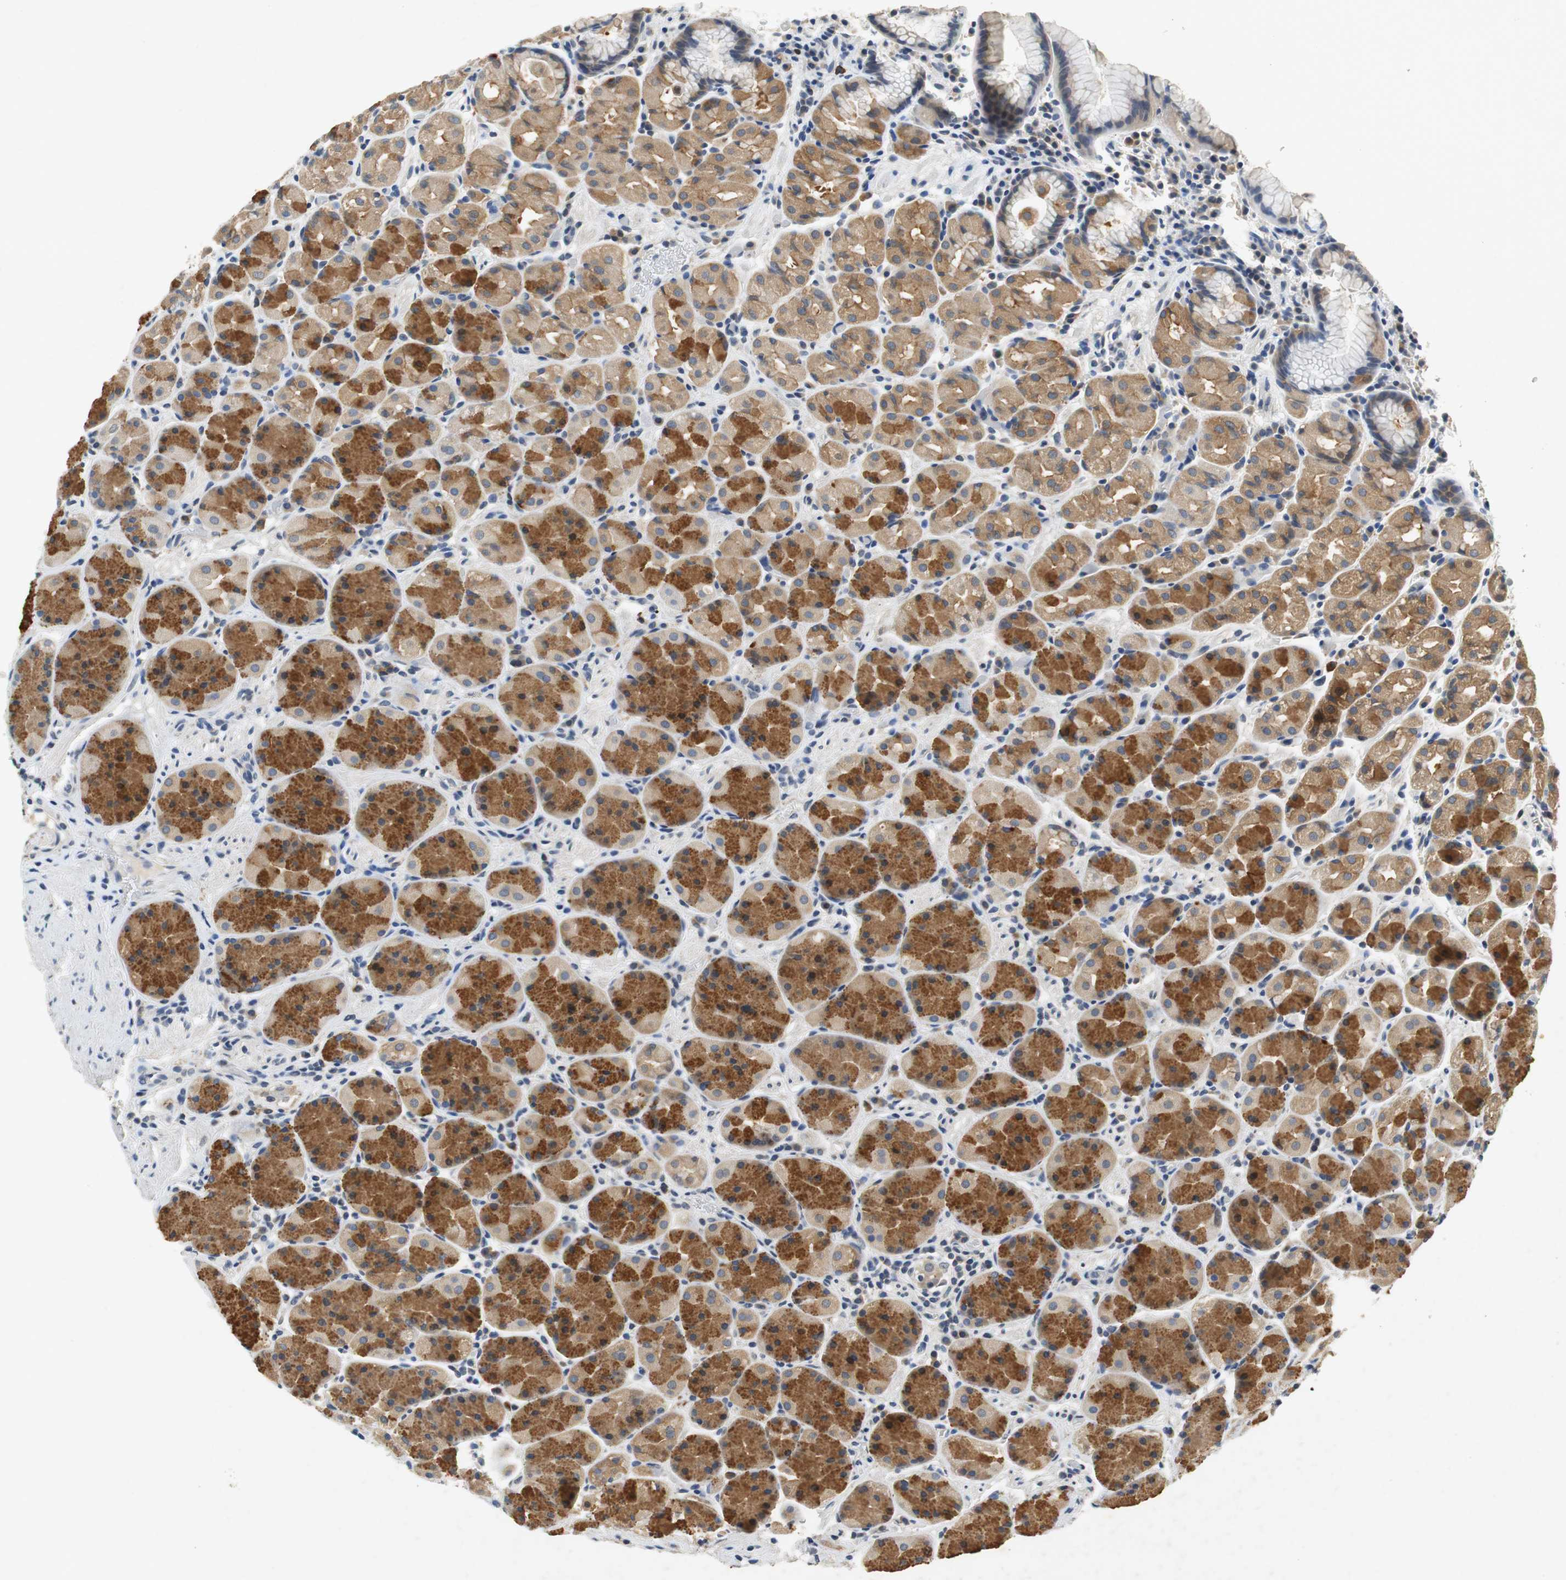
{"staining": {"intensity": "strong", "quantity": "25%-75%", "location": "cytoplasmic/membranous"}, "tissue": "stomach", "cell_type": "Glandular cells", "image_type": "normal", "snomed": [{"axis": "morphology", "description": "Normal tissue, NOS"}, {"axis": "topography", "description": "Stomach, lower"}], "caption": "A micrograph of human stomach stained for a protein exhibits strong cytoplasmic/membranous brown staining in glandular cells. (Brightfield microscopy of DAB IHC at high magnification).", "gene": "GLCCI1", "patient": {"sex": "male", "age": 56}}